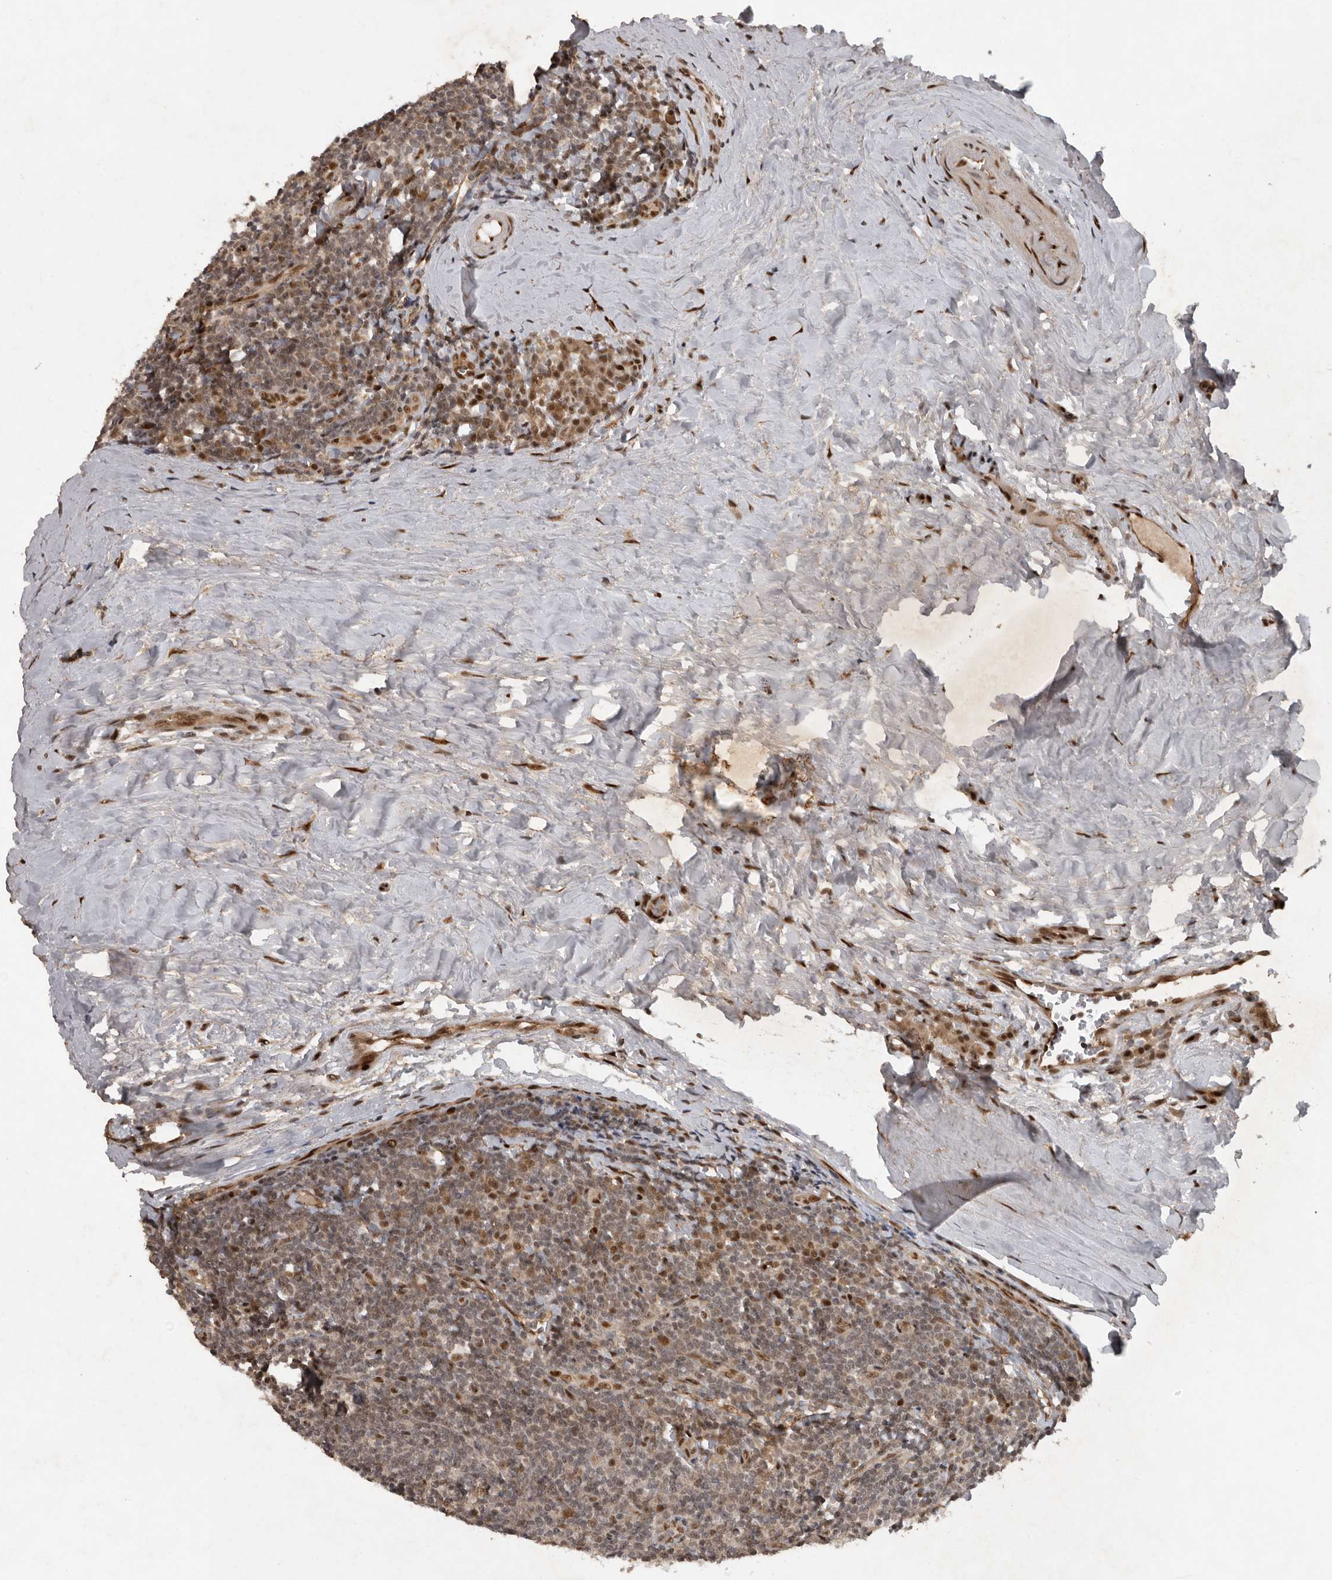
{"staining": {"intensity": "weak", "quantity": ">75%", "location": "nuclear"}, "tissue": "tonsil", "cell_type": "Non-germinal center cells", "image_type": "normal", "snomed": [{"axis": "morphology", "description": "Normal tissue, NOS"}, {"axis": "topography", "description": "Tonsil"}], "caption": "Protein expression analysis of benign tonsil exhibits weak nuclear expression in about >75% of non-germinal center cells.", "gene": "CDC27", "patient": {"sex": "male", "age": 27}}